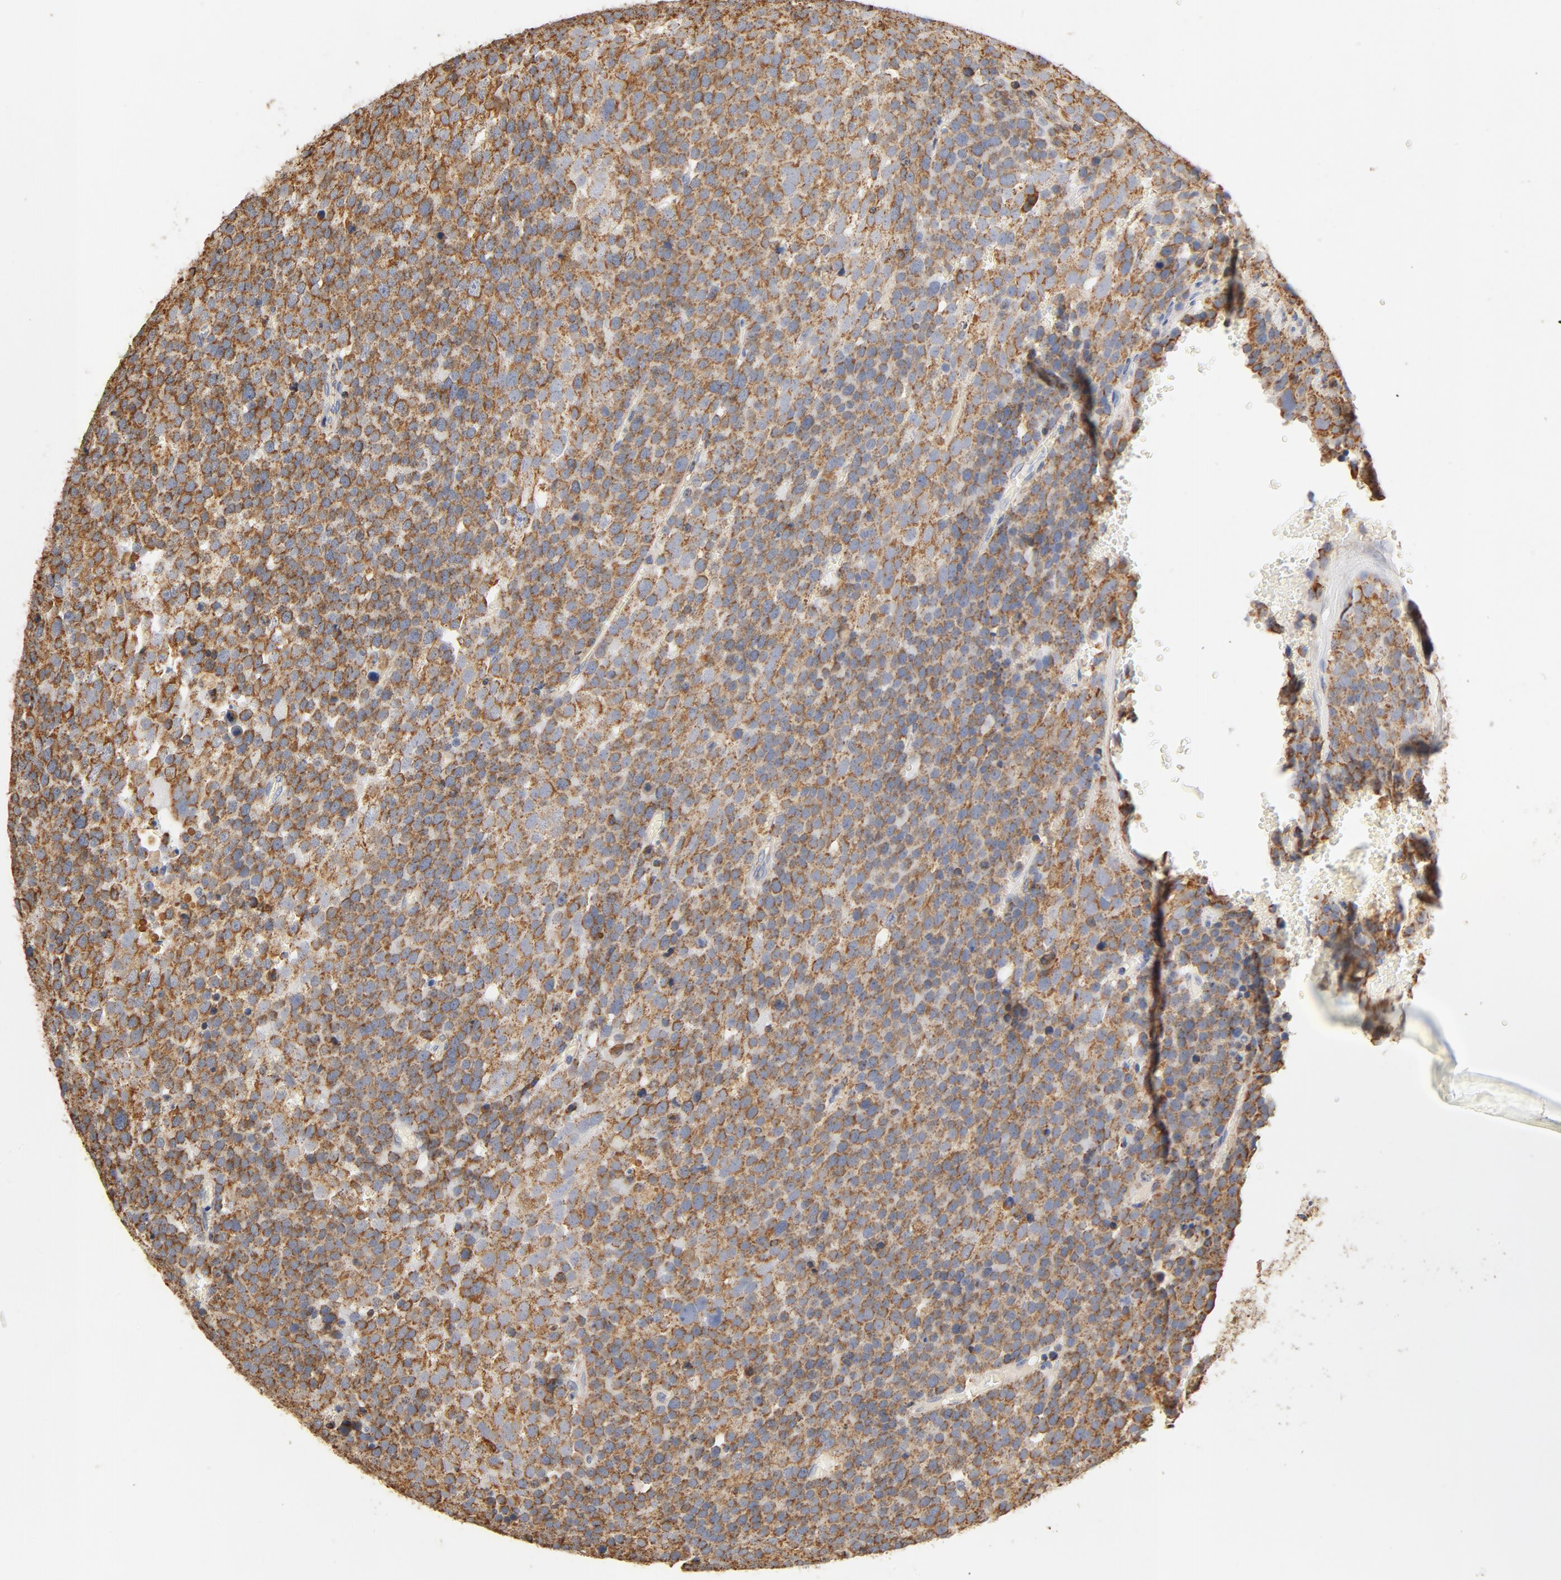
{"staining": {"intensity": "moderate", "quantity": ">75%", "location": "cytoplasmic/membranous"}, "tissue": "testis cancer", "cell_type": "Tumor cells", "image_type": "cancer", "snomed": [{"axis": "morphology", "description": "Seminoma, NOS"}, {"axis": "topography", "description": "Testis"}], "caption": "Moderate cytoplasmic/membranous protein staining is present in approximately >75% of tumor cells in testis seminoma.", "gene": "COX4I1", "patient": {"sex": "male", "age": 71}}